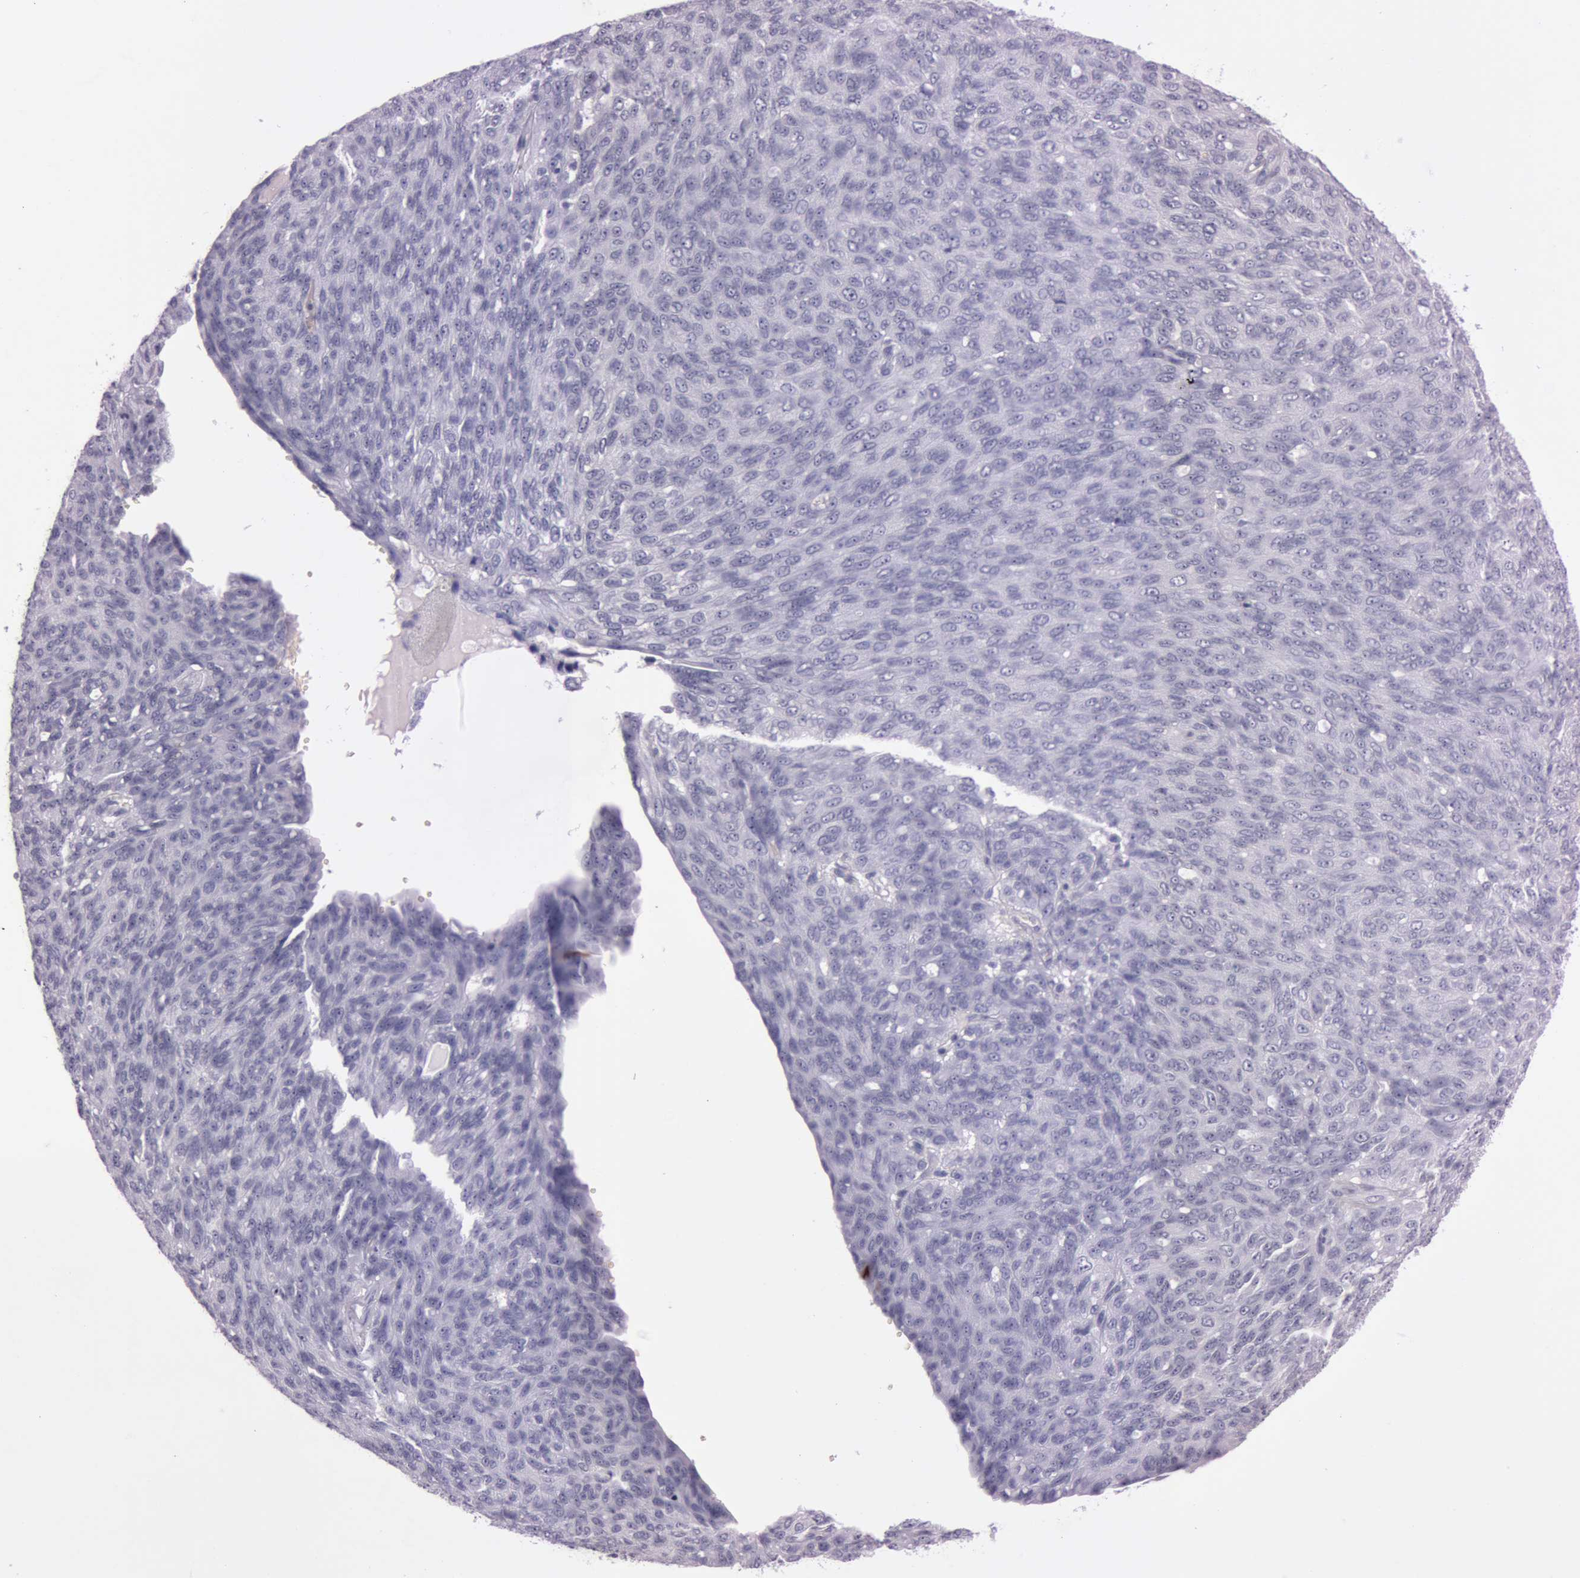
{"staining": {"intensity": "negative", "quantity": "none", "location": "none"}, "tissue": "ovarian cancer", "cell_type": "Tumor cells", "image_type": "cancer", "snomed": [{"axis": "morphology", "description": "Carcinoma, endometroid"}, {"axis": "topography", "description": "Ovary"}], "caption": "This is an IHC photomicrograph of human ovarian cancer (endometroid carcinoma). There is no expression in tumor cells.", "gene": "S100A7", "patient": {"sex": "female", "age": 60}}